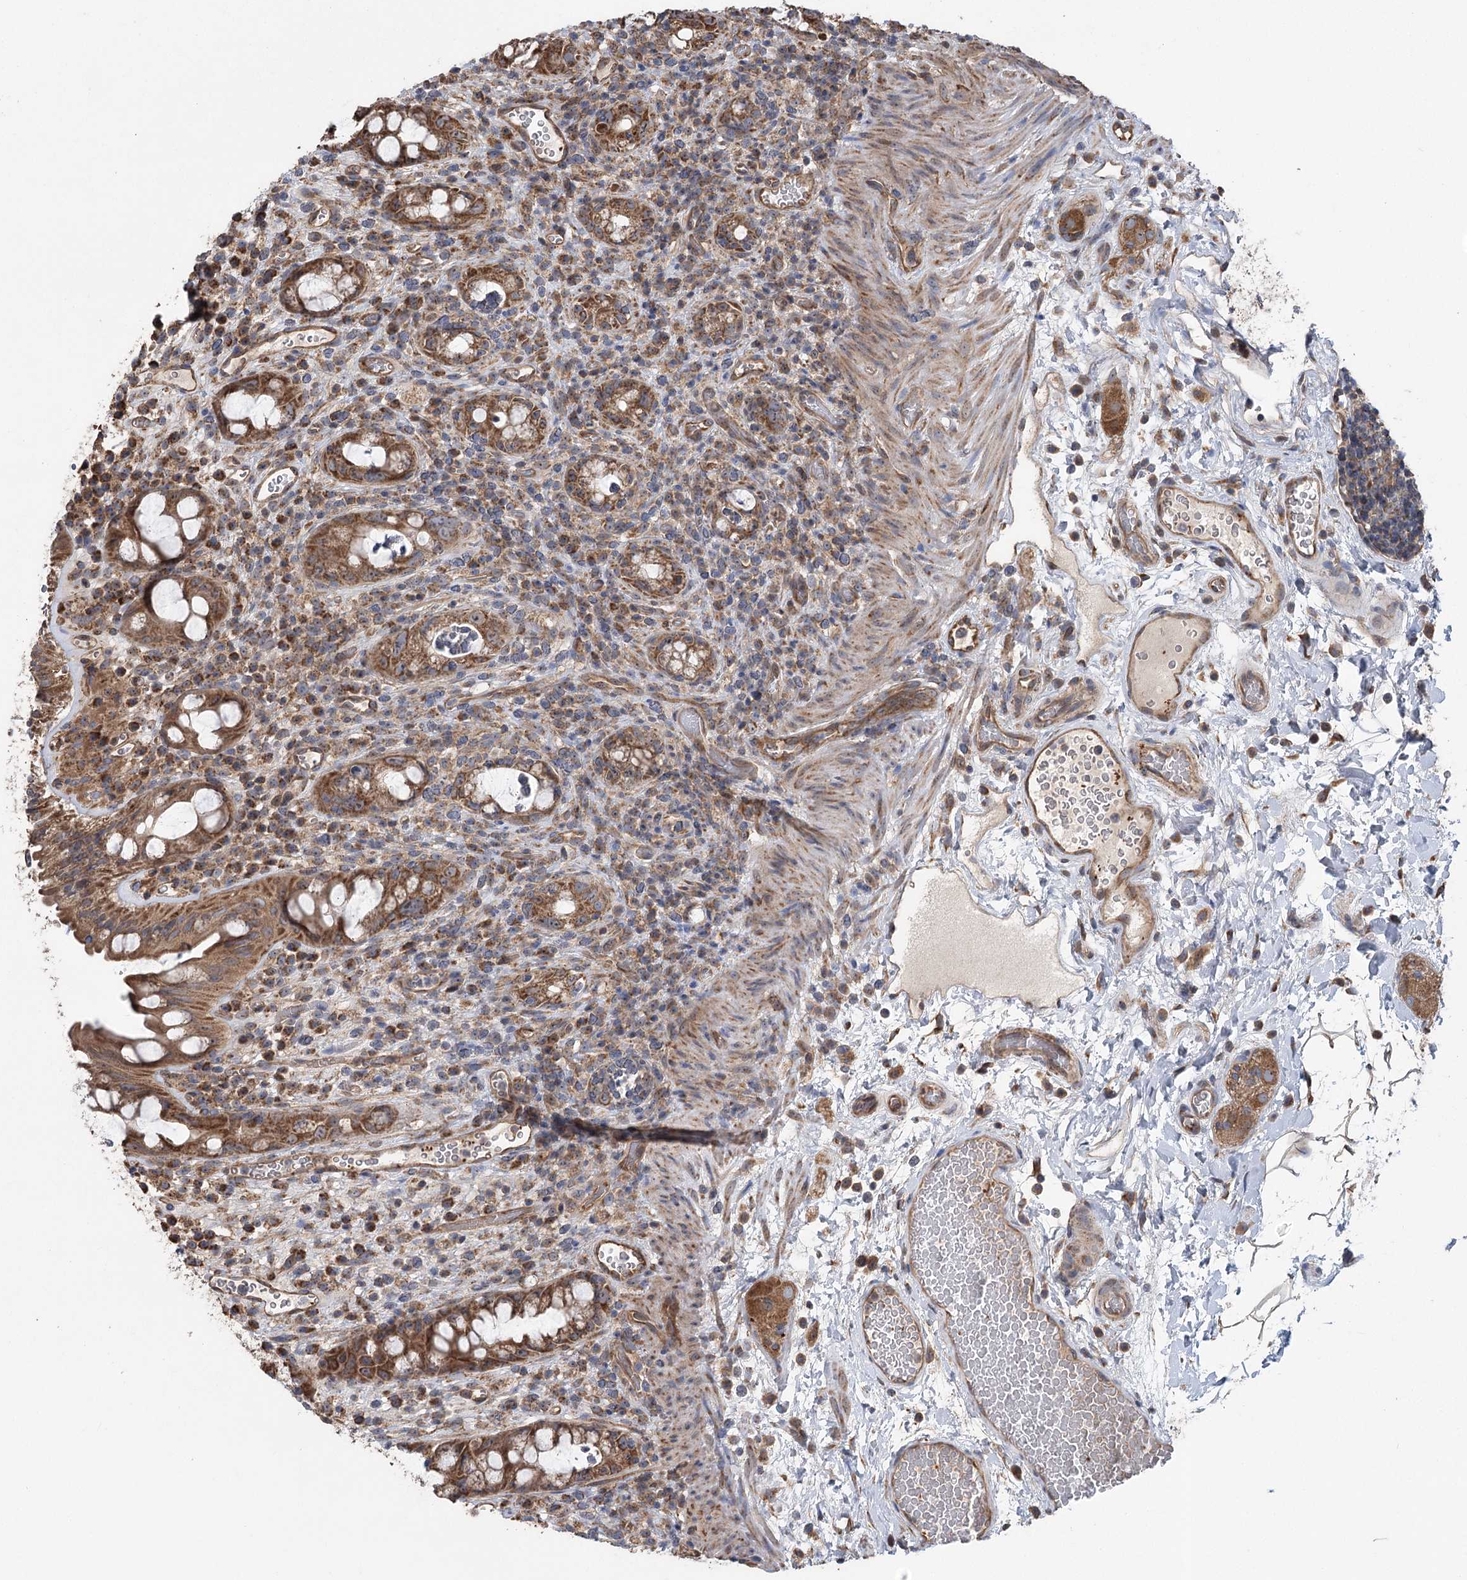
{"staining": {"intensity": "moderate", "quantity": ">75%", "location": "cytoplasmic/membranous"}, "tissue": "rectum", "cell_type": "Glandular cells", "image_type": "normal", "snomed": [{"axis": "morphology", "description": "Normal tissue, NOS"}, {"axis": "topography", "description": "Rectum"}], "caption": "The image shows immunohistochemical staining of unremarkable rectum. There is moderate cytoplasmic/membranous expression is appreciated in about >75% of glandular cells.", "gene": "RWDD4", "patient": {"sex": "female", "age": 57}}